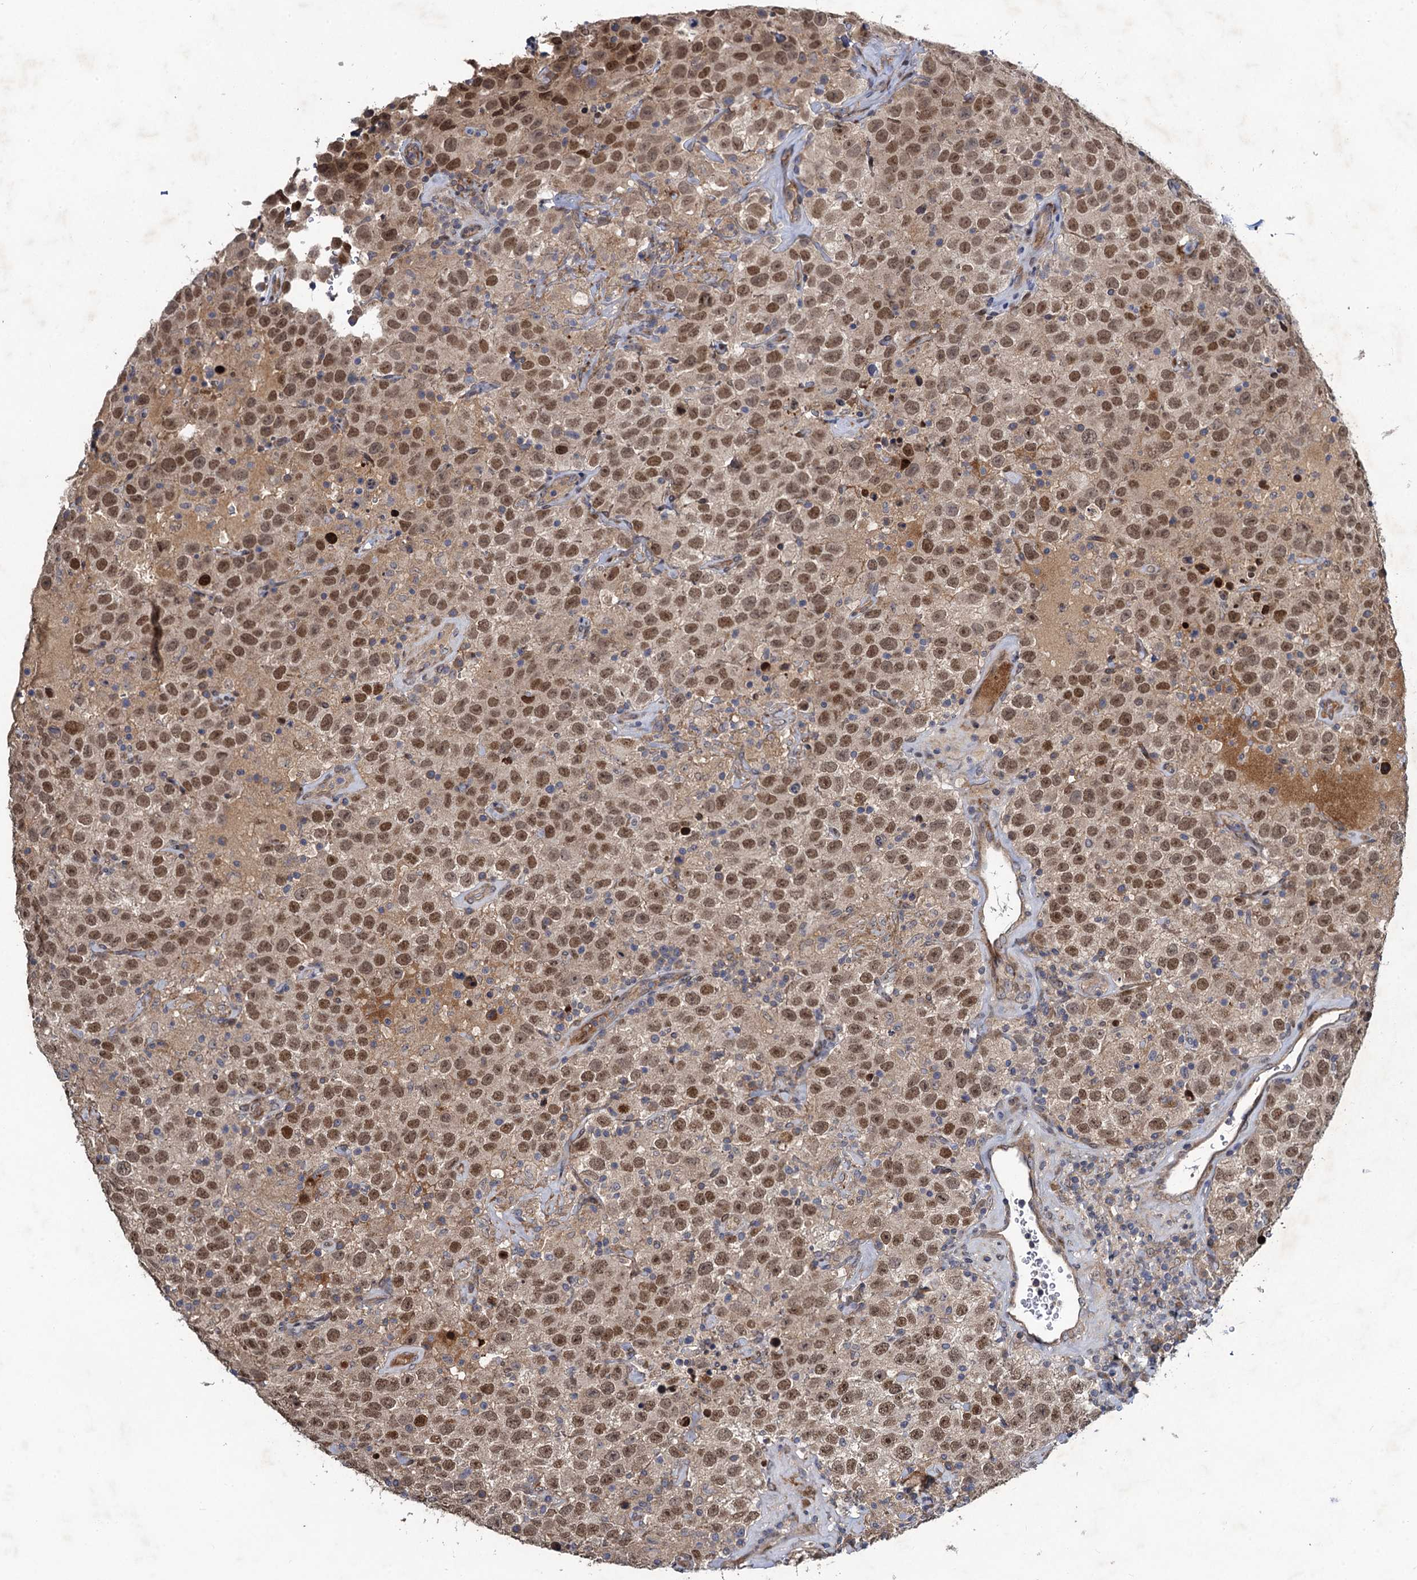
{"staining": {"intensity": "moderate", "quantity": ">75%", "location": "nuclear"}, "tissue": "testis cancer", "cell_type": "Tumor cells", "image_type": "cancer", "snomed": [{"axis": "morphology", "description": "Seminoma, NOS"}, {"axis": "topography", "description": "Testis"}], "caption": "Immunohistochemistry (IHC) staining of seminoma (testis), which exhibits medium levels of moderate nuclear staining in approximately >75% of tumor cells indicating moderate nuclear protein staining. The staining was performed using DAB (brown) for protein detection and nuclei were counterstained in hematoxylin (blue).", "gene": "NUDT22", "patient": {"sex": "male", "age": 41}}